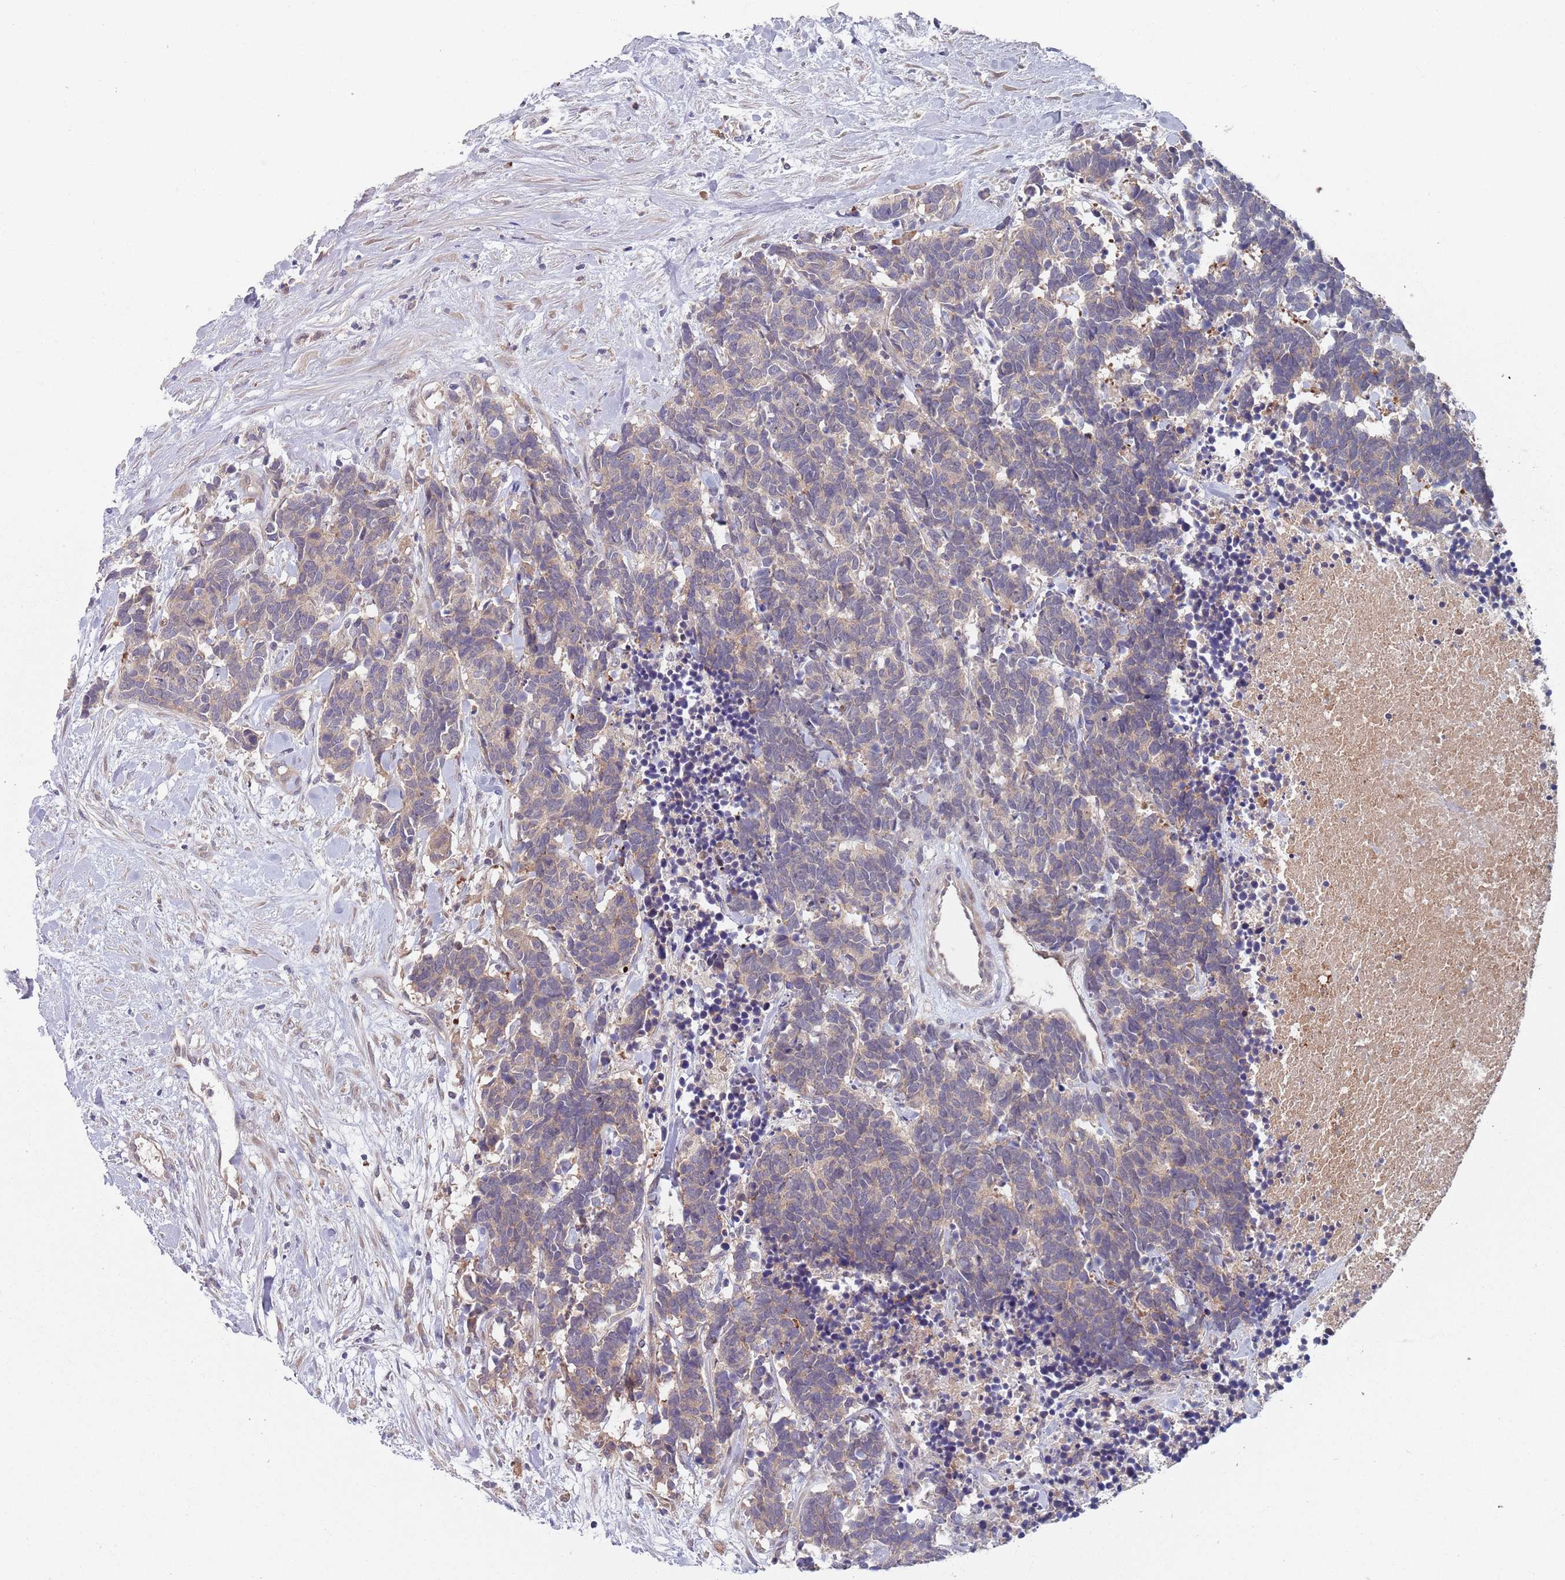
{"staining": {"intensity": "weak", "quantity": "25%-75%", "location": "cytoplasmic/membranous"}, "tissue": "carcinoid", "cell_type": "Tumor cells", "image_type": "cancer", "snomed": [{"axis": "morphology", "description": "Carcinoma, NOS"}, {"axis": "morphology", "description": "Carcinoid, malignant, NOS"}, {"axis": "topography", "description": "Prostate"}], "caption": "The immunohistochemical stain labels weak cytoplasmic/membranous expression in tumor cells of carcinoma tissue.", "gene": "ZNF140", "patient": {"sex": "male", "age": 57}}